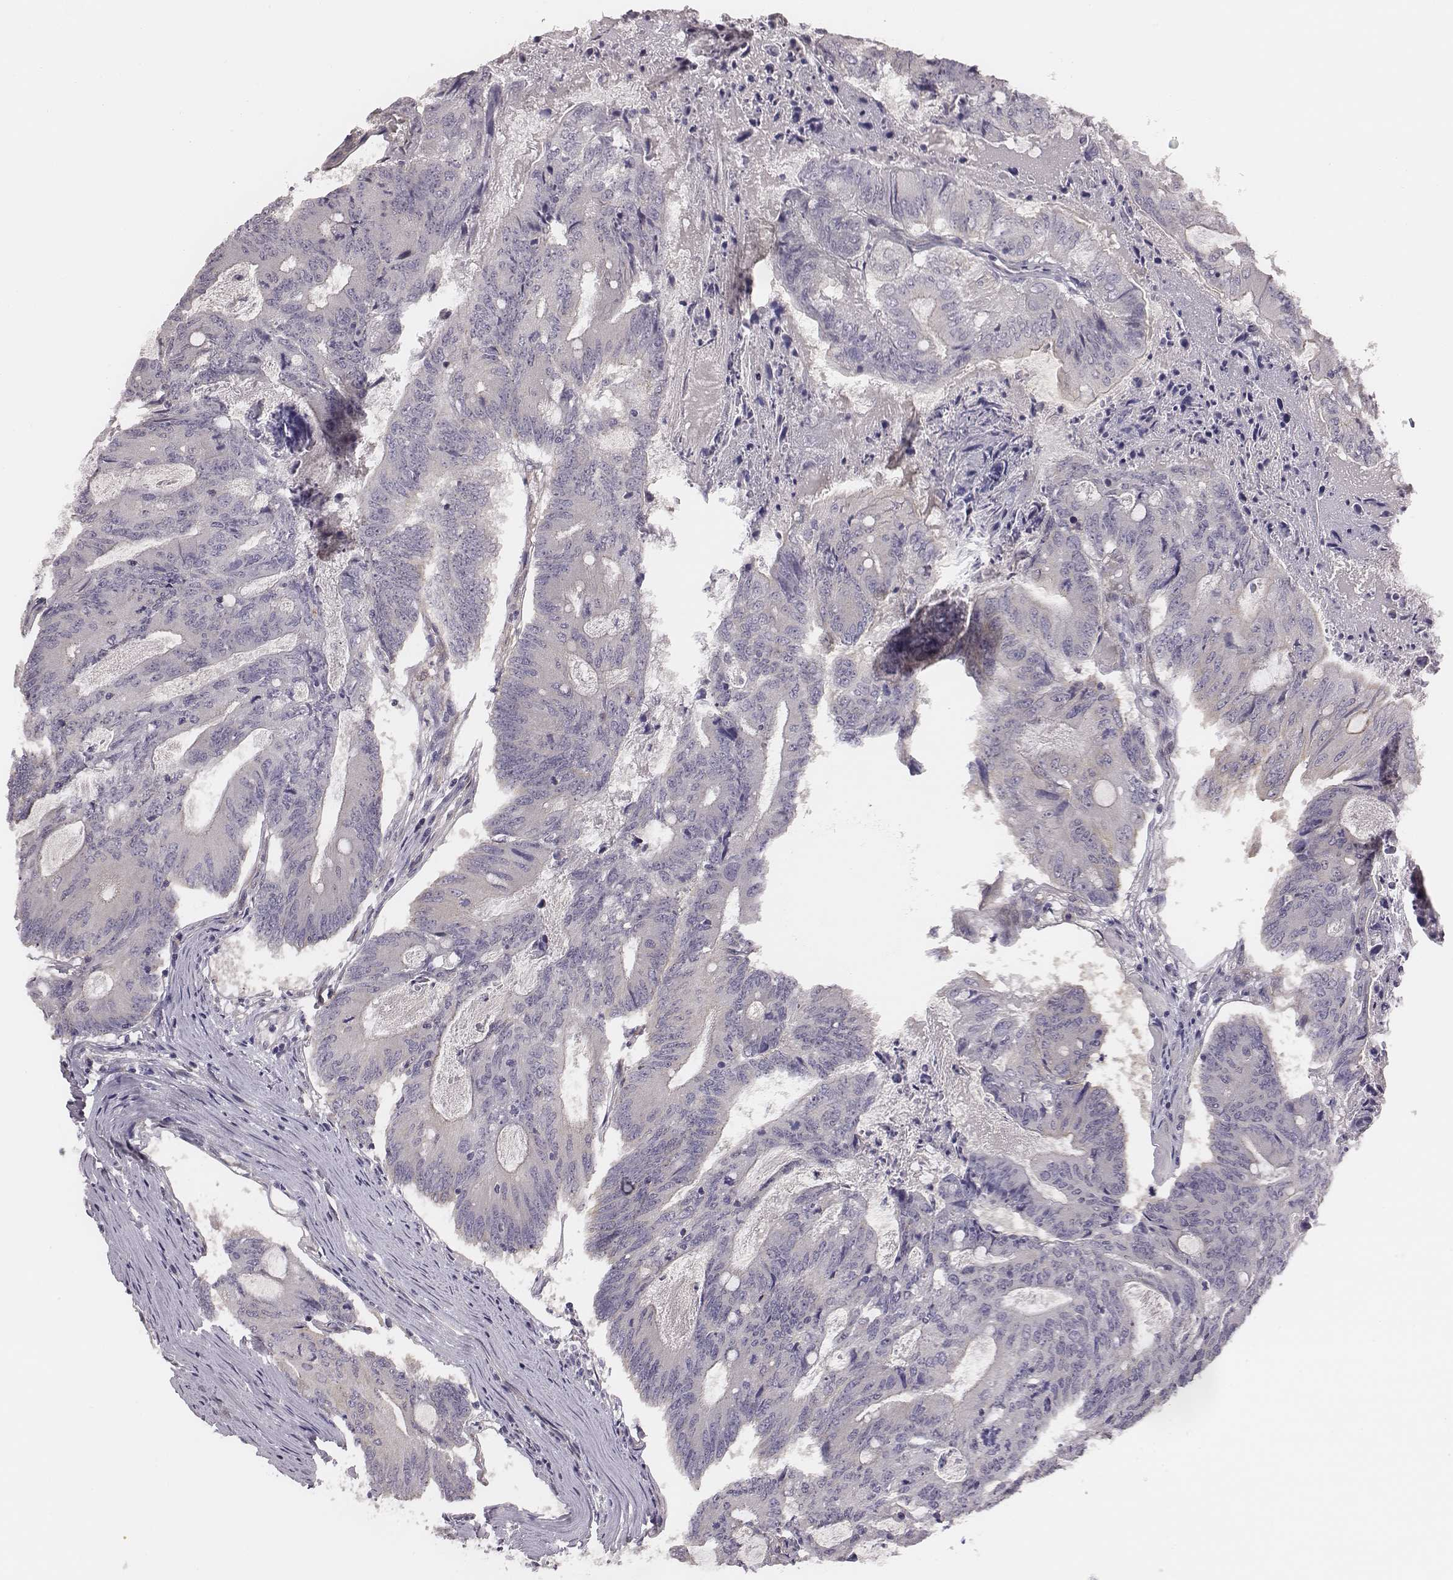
{"staining": {"intensity": "negative", "quantity": "none", "location": "none"}, "tissue": "colorectal cancer", "cell_type": "Tumor cells", "image_type": "cancer", "snomed": [{"axis": "morphology", "description": "Adenocarcinoma, NOS"}, {"axis": "topography", "description": "Colon"}], "caption": "Colorectal adenocarcinoma was stained to show a protein in brown. There is no significant expression in tumor cells.", "gene": "SCARF1", "patient": {"sex": "female", "age": 70}}